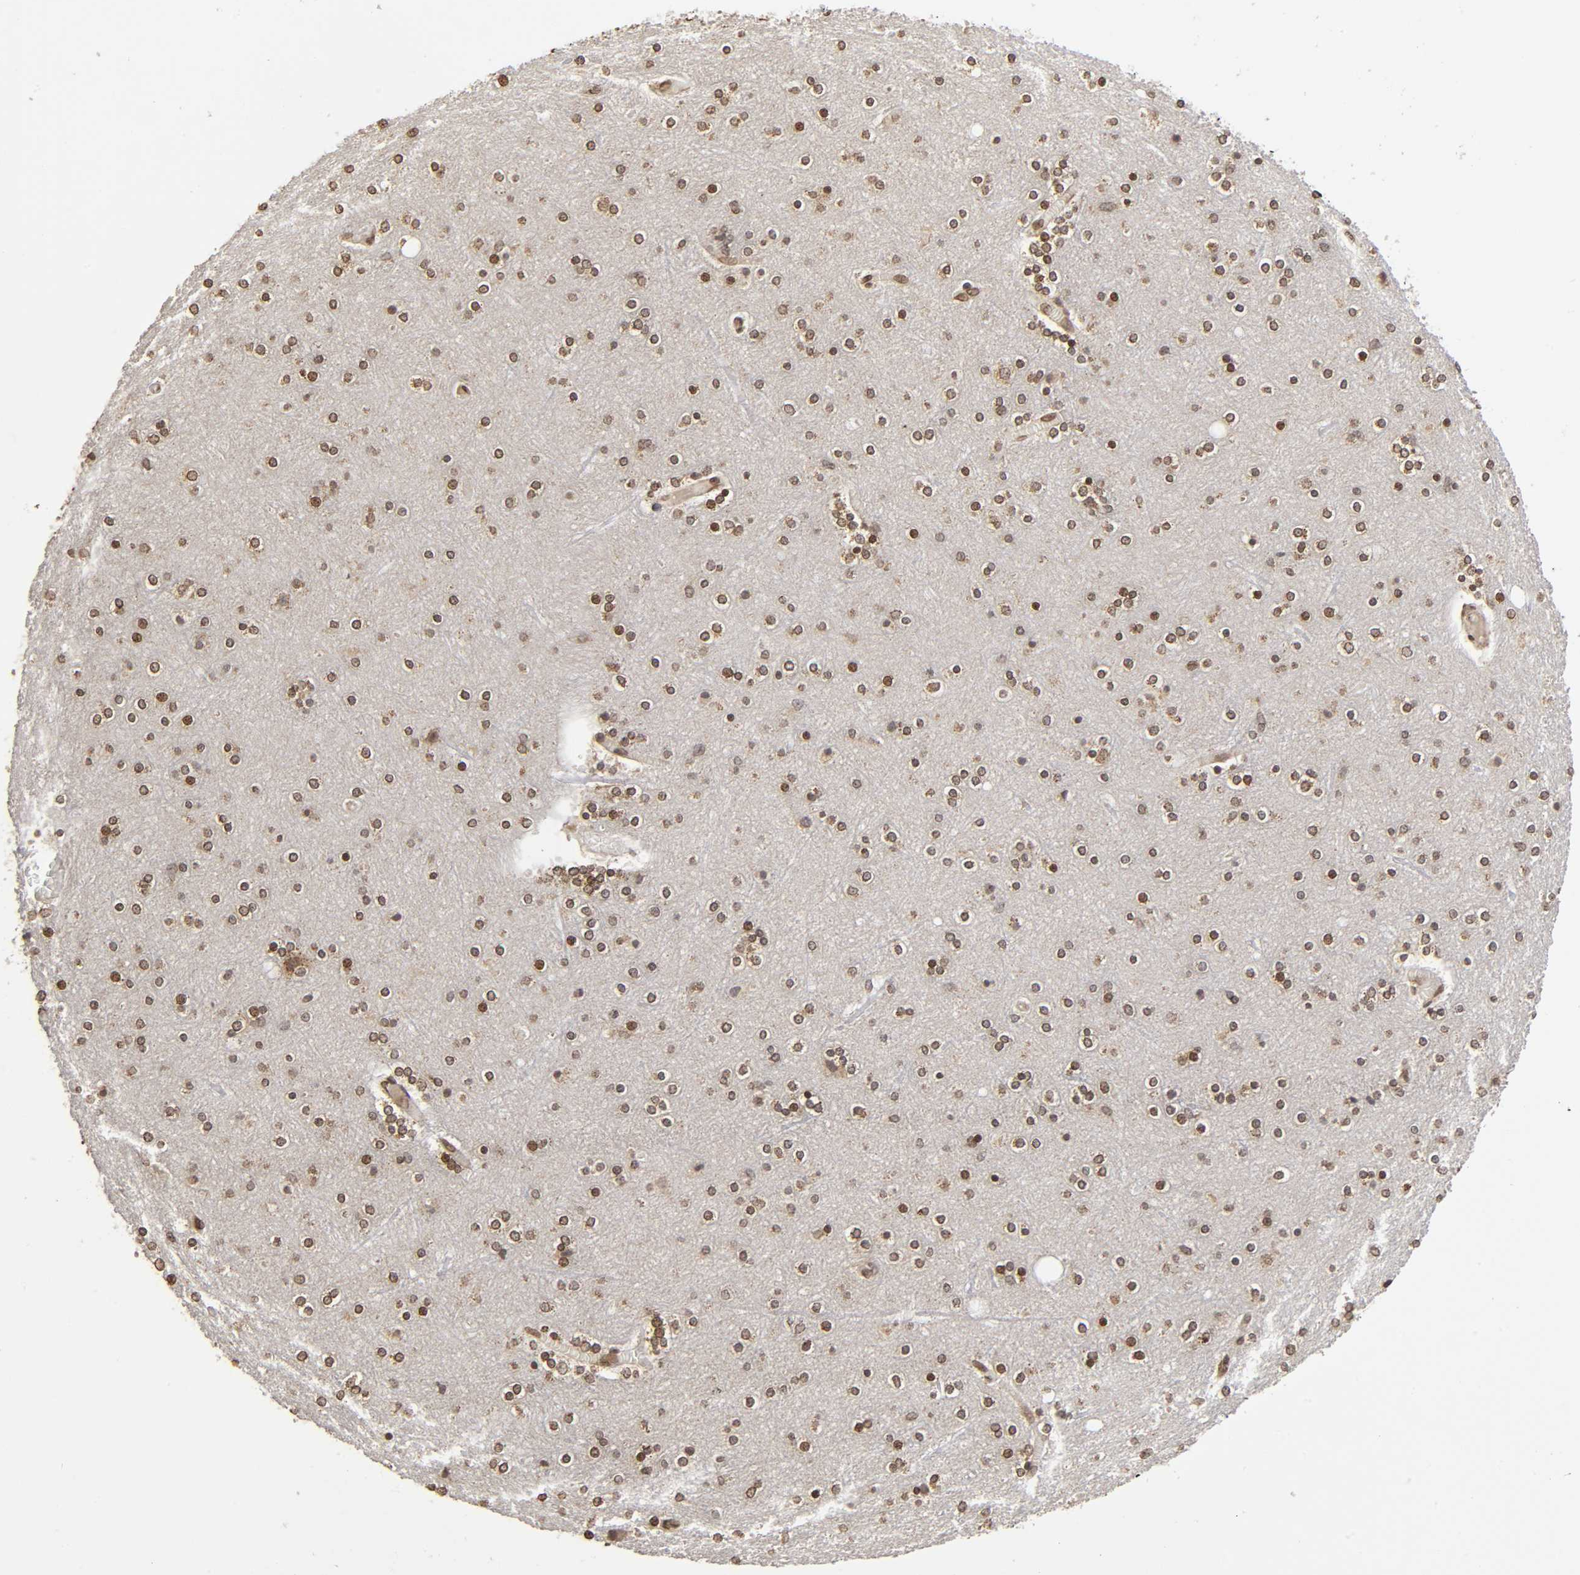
{"staining": {"intensity": "weak", "quantity": ">75%", "location": "nuclear"}, "tissue": "cerebral cortex", "cell_type": "Endothelial cells", "image_type": "normal", "snomed": [{"axis": "morphology", "description": "Normal tissue, NOS"}, {"axis": "topography", "description": "Cerebral cortex"}], "caption": "Endothelial cells display low levels of weak nuclear staining in approximately >75% of cells in unremarkable human cerebral cortex.", "gene": "MLLT6", "patient": {"sex": "female", "age": 54}}